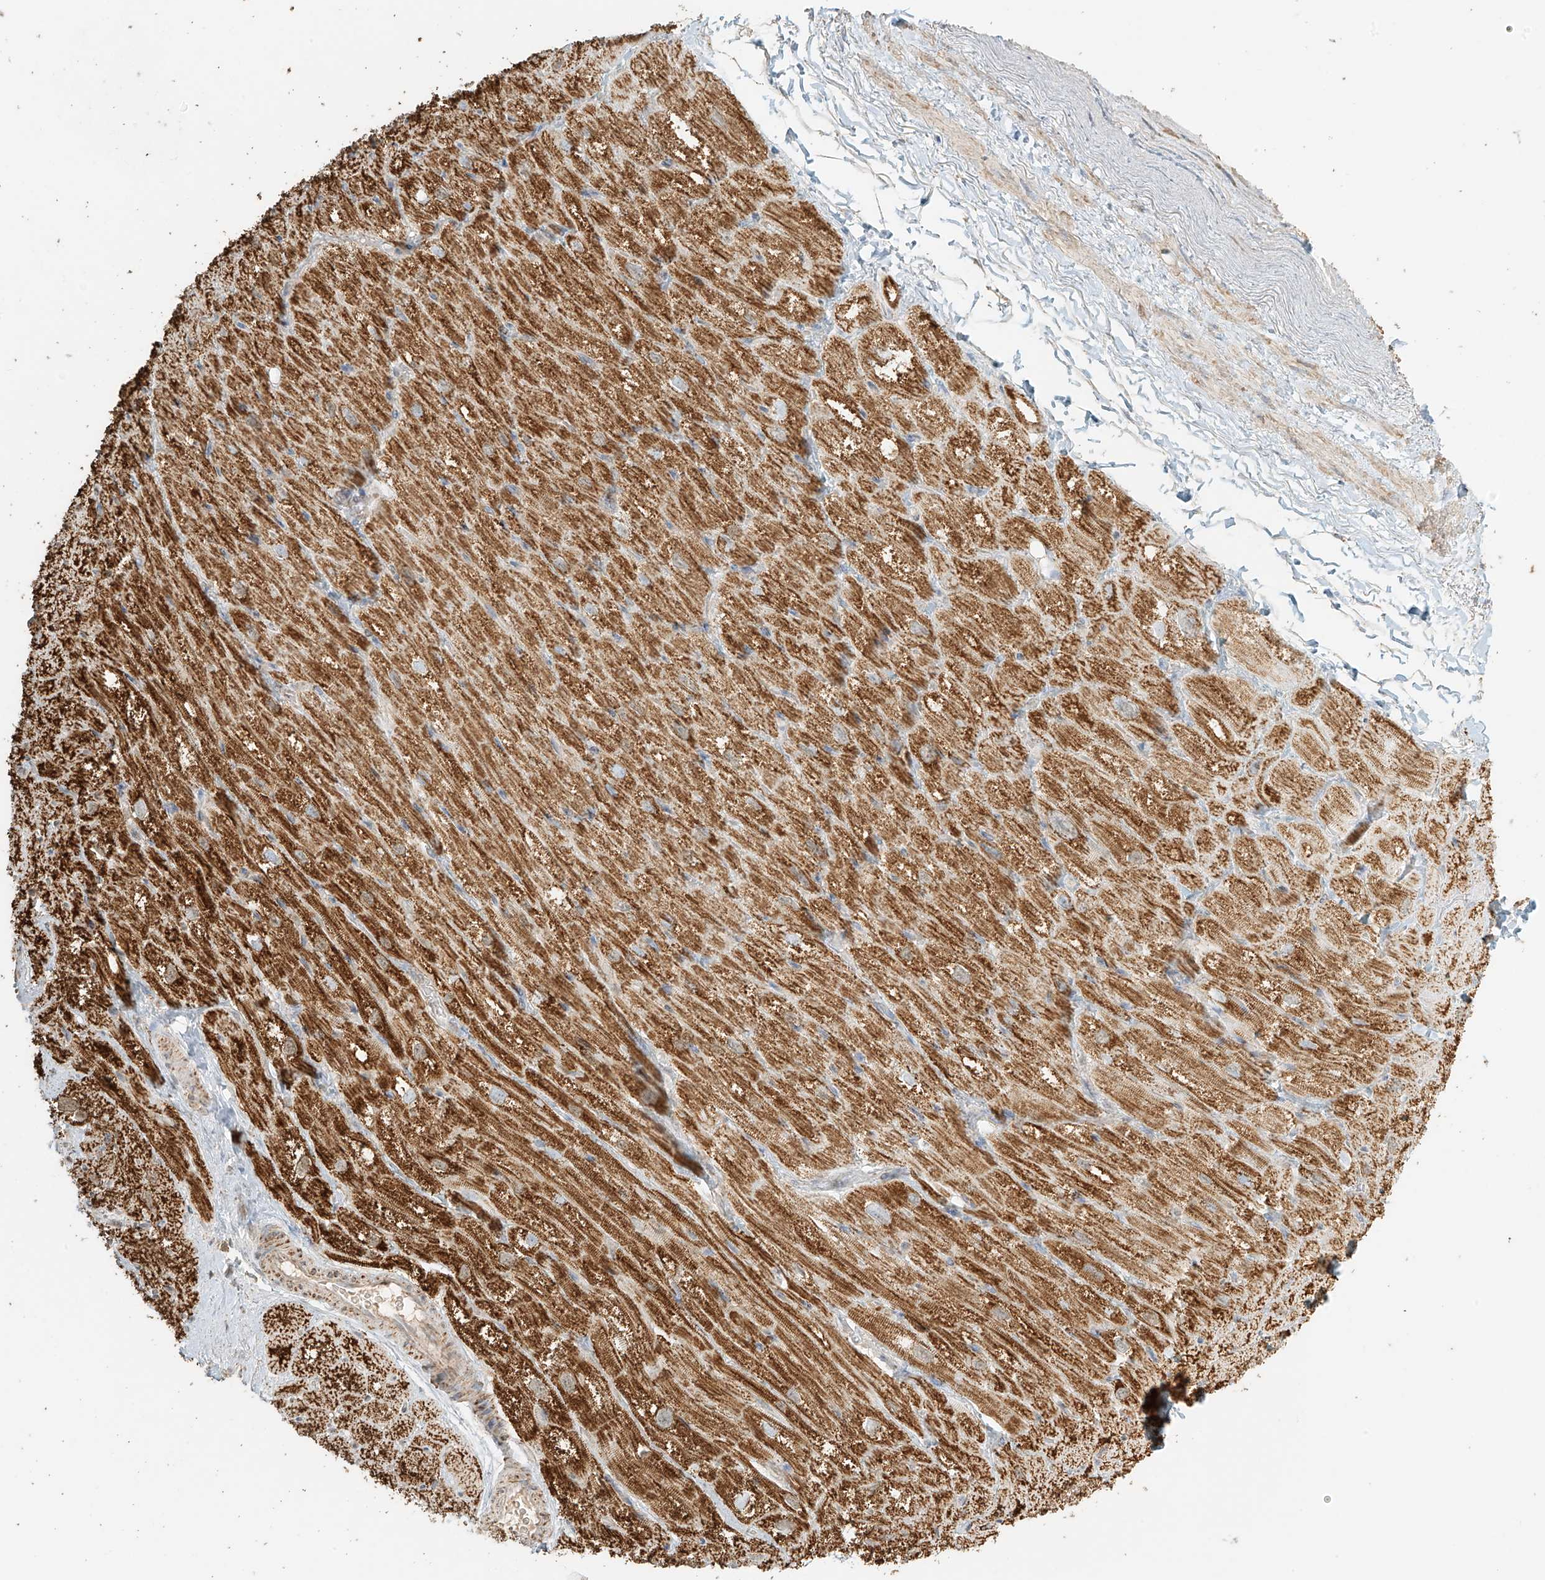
{"staining": {"intensity": "moderate", "quantity": ">75%", "location": "cytoplasmic/membranous"}, "tissue": "heart muscle", "cell_type": "Cardiomyocytes", "image_type": "normal", "snomed": [{"axis": "morphology", "description": "Normal tissue, NOS"}, {"axis": "topography", "description": "Heart"}], "caption": "Normal heart muscle was stained to show a protein in brown. There is medium levels of moderate cytoplasmic/membranous positivity in approximately >75% of cardiomyocytes. (Brightfield microscopy of DAB IHC at high magnification).", "gene": "MIPEP", "patient": {"sex": "male", "age": 50}}